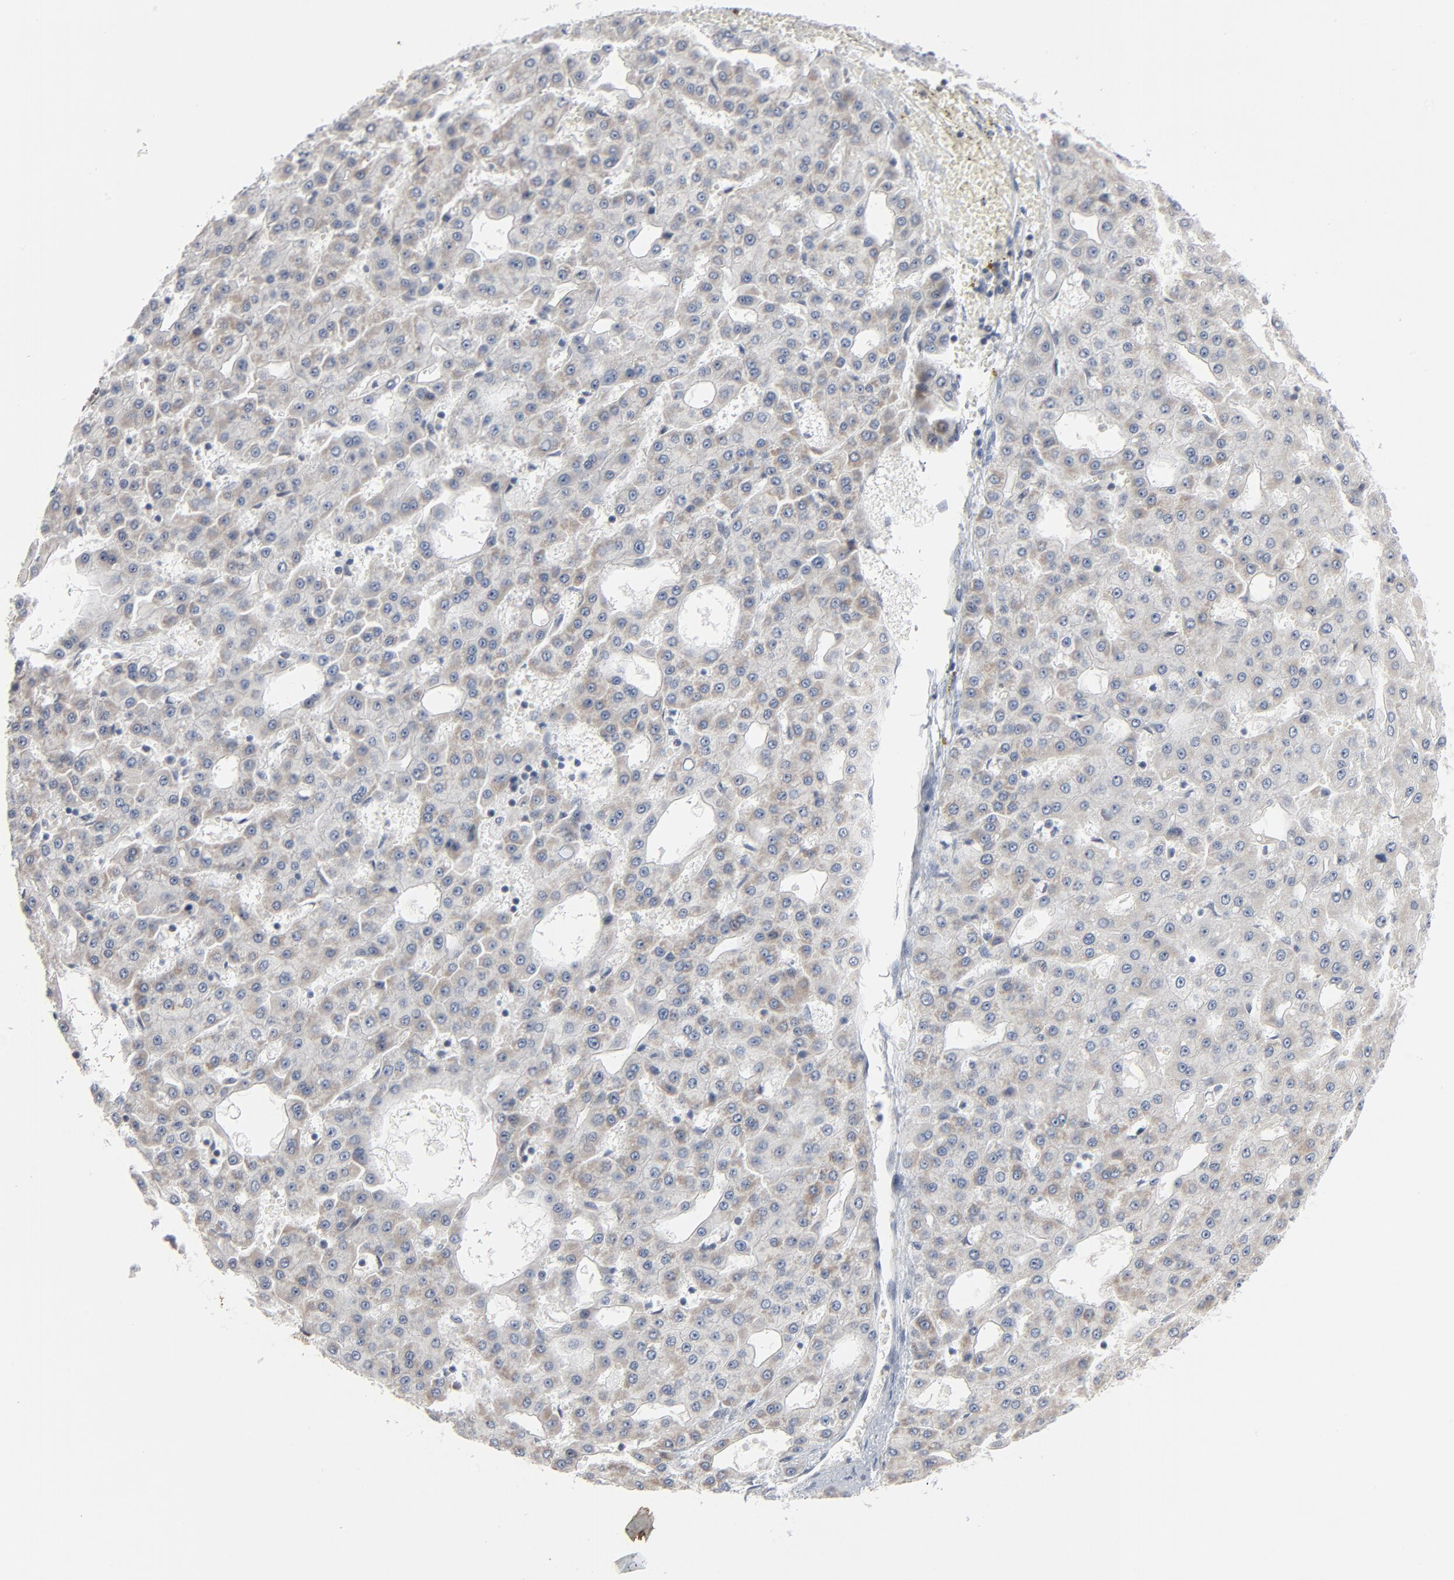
{"staining": {"intensity": "negative", "quantity": "none", "location": "none"}, "tissue": "liver cancer", "cell_type": "Tumor cells", "image_type": "cancer", "snomed": [{"axis": "morphology", "description": "Carcinoma, Hepatocellular, NOS"}, {"axis": "topography", "description": "Liver"}], "caption": "Immunohistochemistry (IHC) micrograph of neoplastic tissue: liver hepatocellular carcinoma stained with DAB exhibits no significant protein expression in tumor cells.", "gene": "ITPR3", "patient": {"sex": "male", "age": 47}}